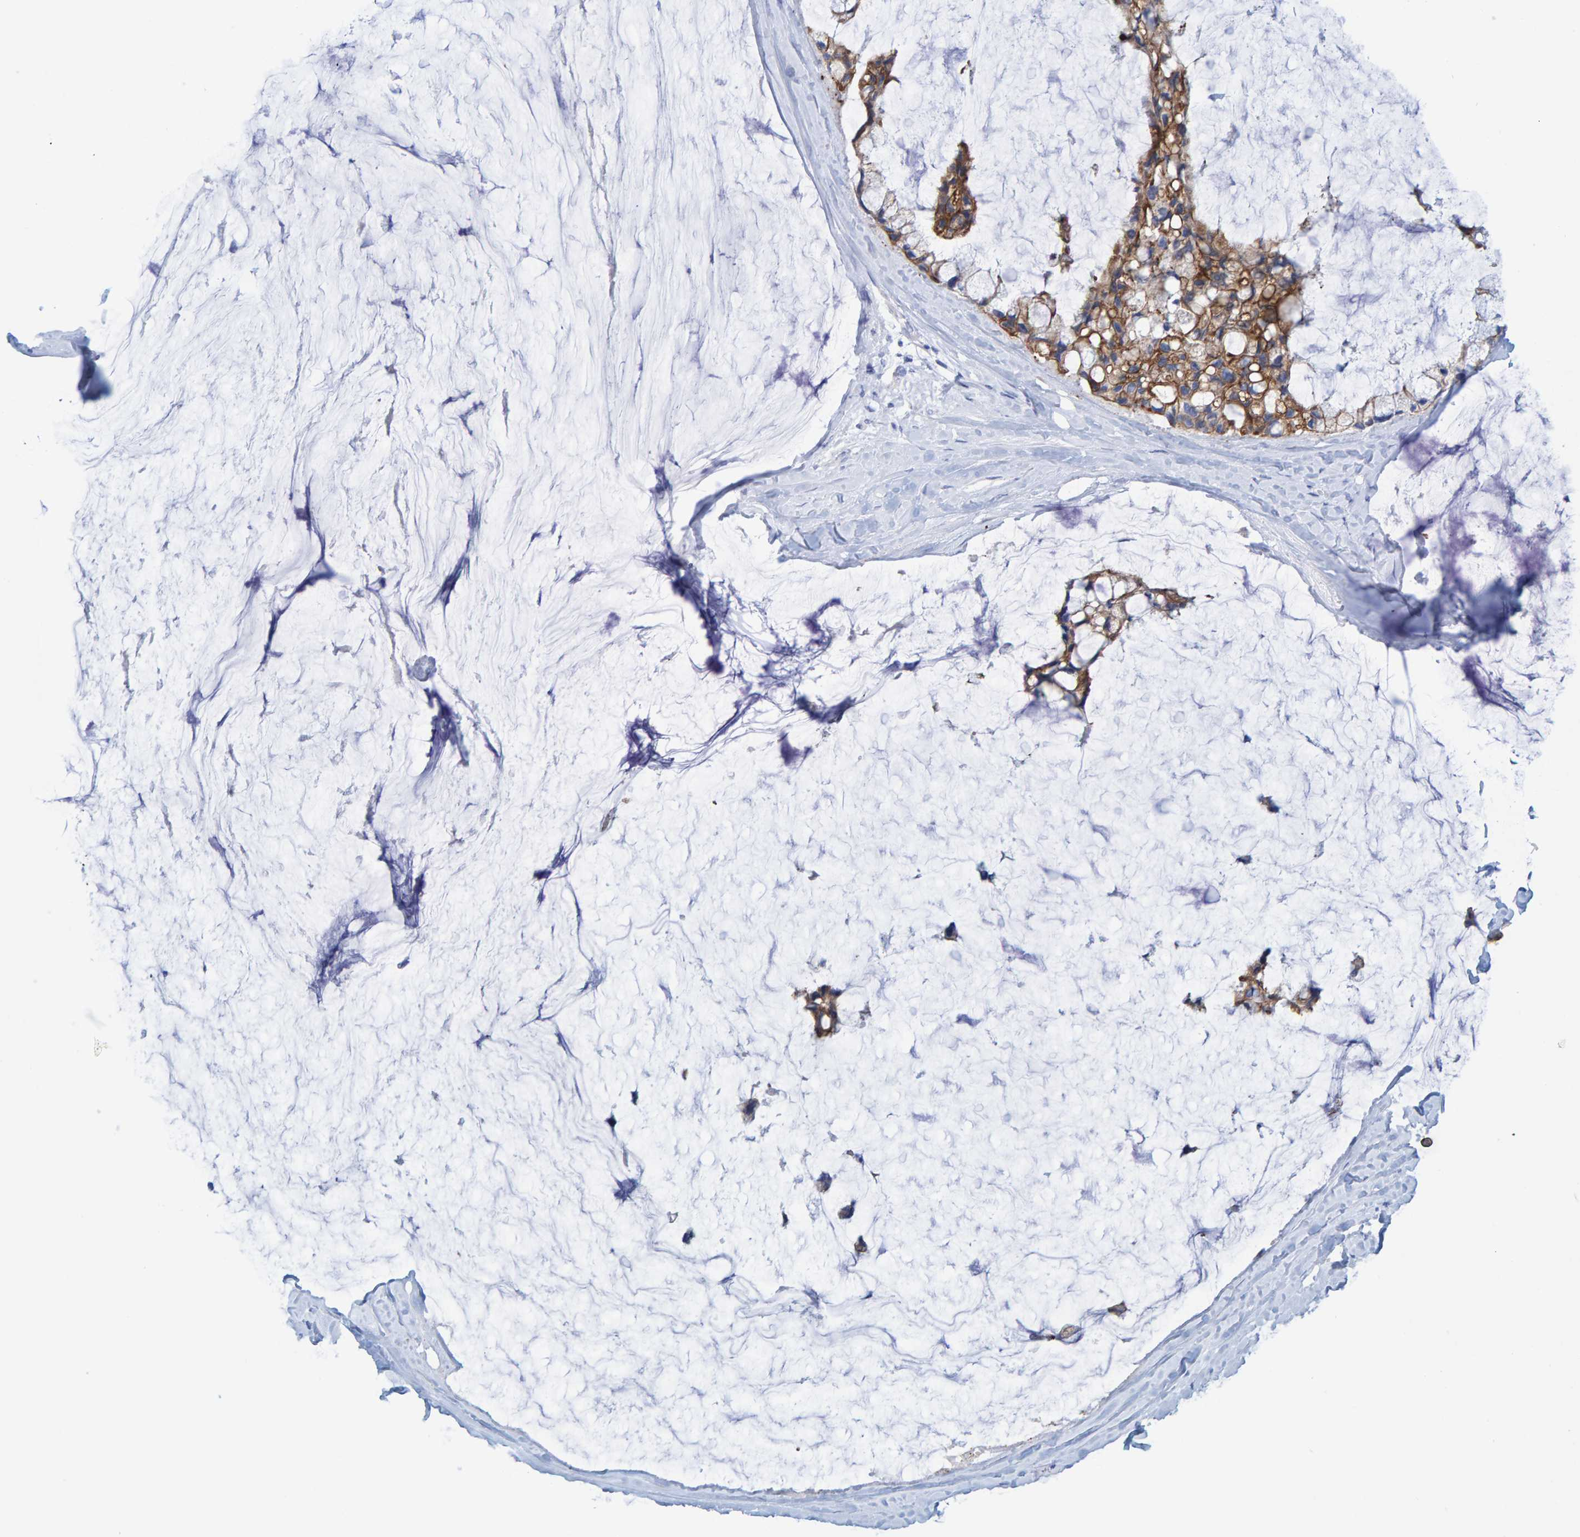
{"staining": {"intensity": "moderate", "quantity": ">75%", "location": "cytoplasmic/membranous"}, "tissue": "ovarian cancer", "cell_type": "Tumor cells", "image_type": "cancer", "snomed": [{"axis": "morphology", "description": "Cystadenocarcinoma, mucinous, NOS"}, {"axis": "topography", "description": "Ovary"}], "caption": "This photomicrograph reveals immunohistochemistry (IHC) staining of human mucinous cystadenocarcinoma (ovarian), with medium moderate cytoplasmic/membranous positivity in about >75% of tumor cells.", "gene": "JAKMIP3", "patient": {"sex": "female", "age": 39}}